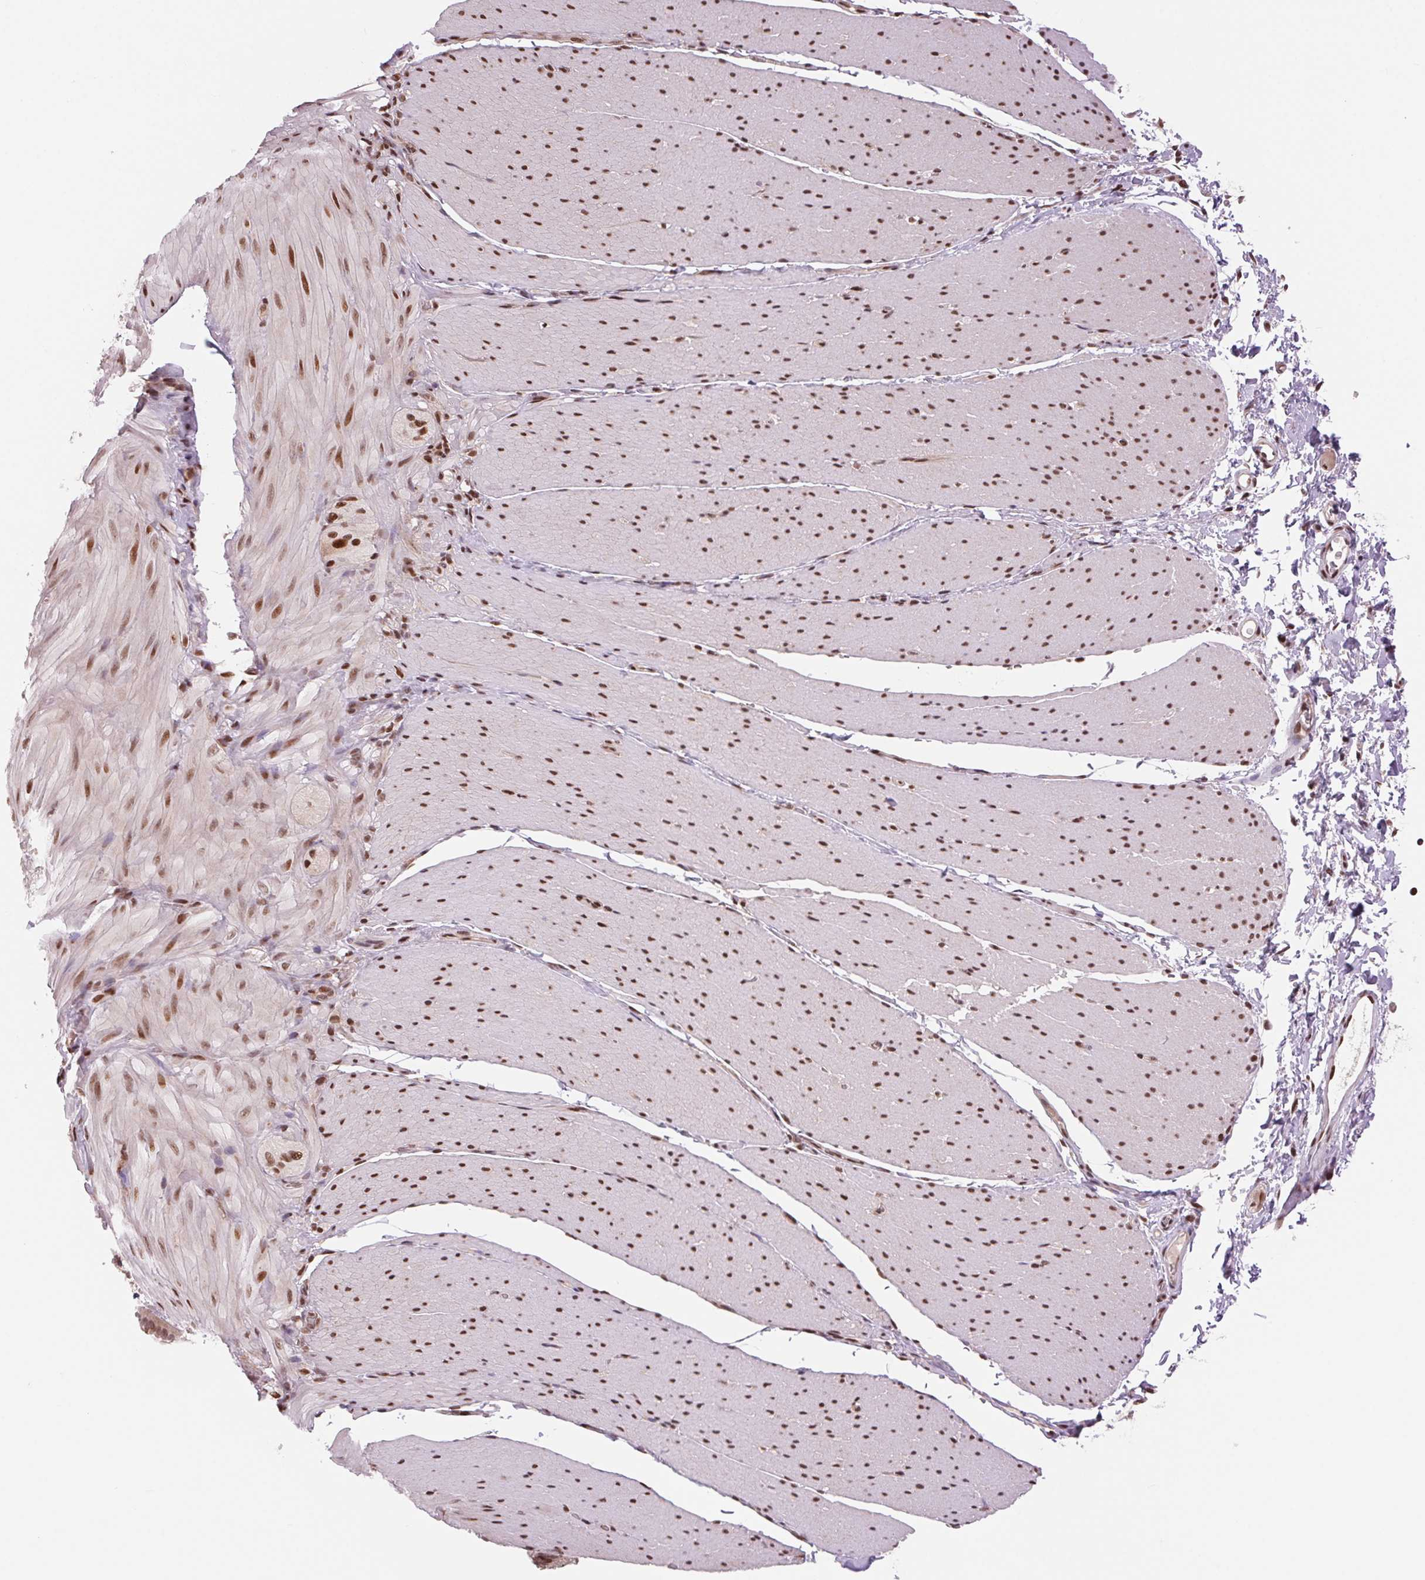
{"staining": {"intensity": "moderate", "quantity": ">75%", "location": "nuclear"}, "tissue": "smooth muscle", "cell_type": "Smooth muscle cells", "image_type": "normal", "snomed": [{"axis": "morphology", "description": "Normal tissue, NOS"}, {"axis": "topography", "description": "Smooth muscle"}, {"axis": "topography", "description": "Colon"}], "caption": "Smooth muscle stained with a brown dye displays moderate nuclear positive expression in about >75% of smooth muscle cells.", "gene": "RAD23A", "patient": {"sex": "male", "age": 73}}